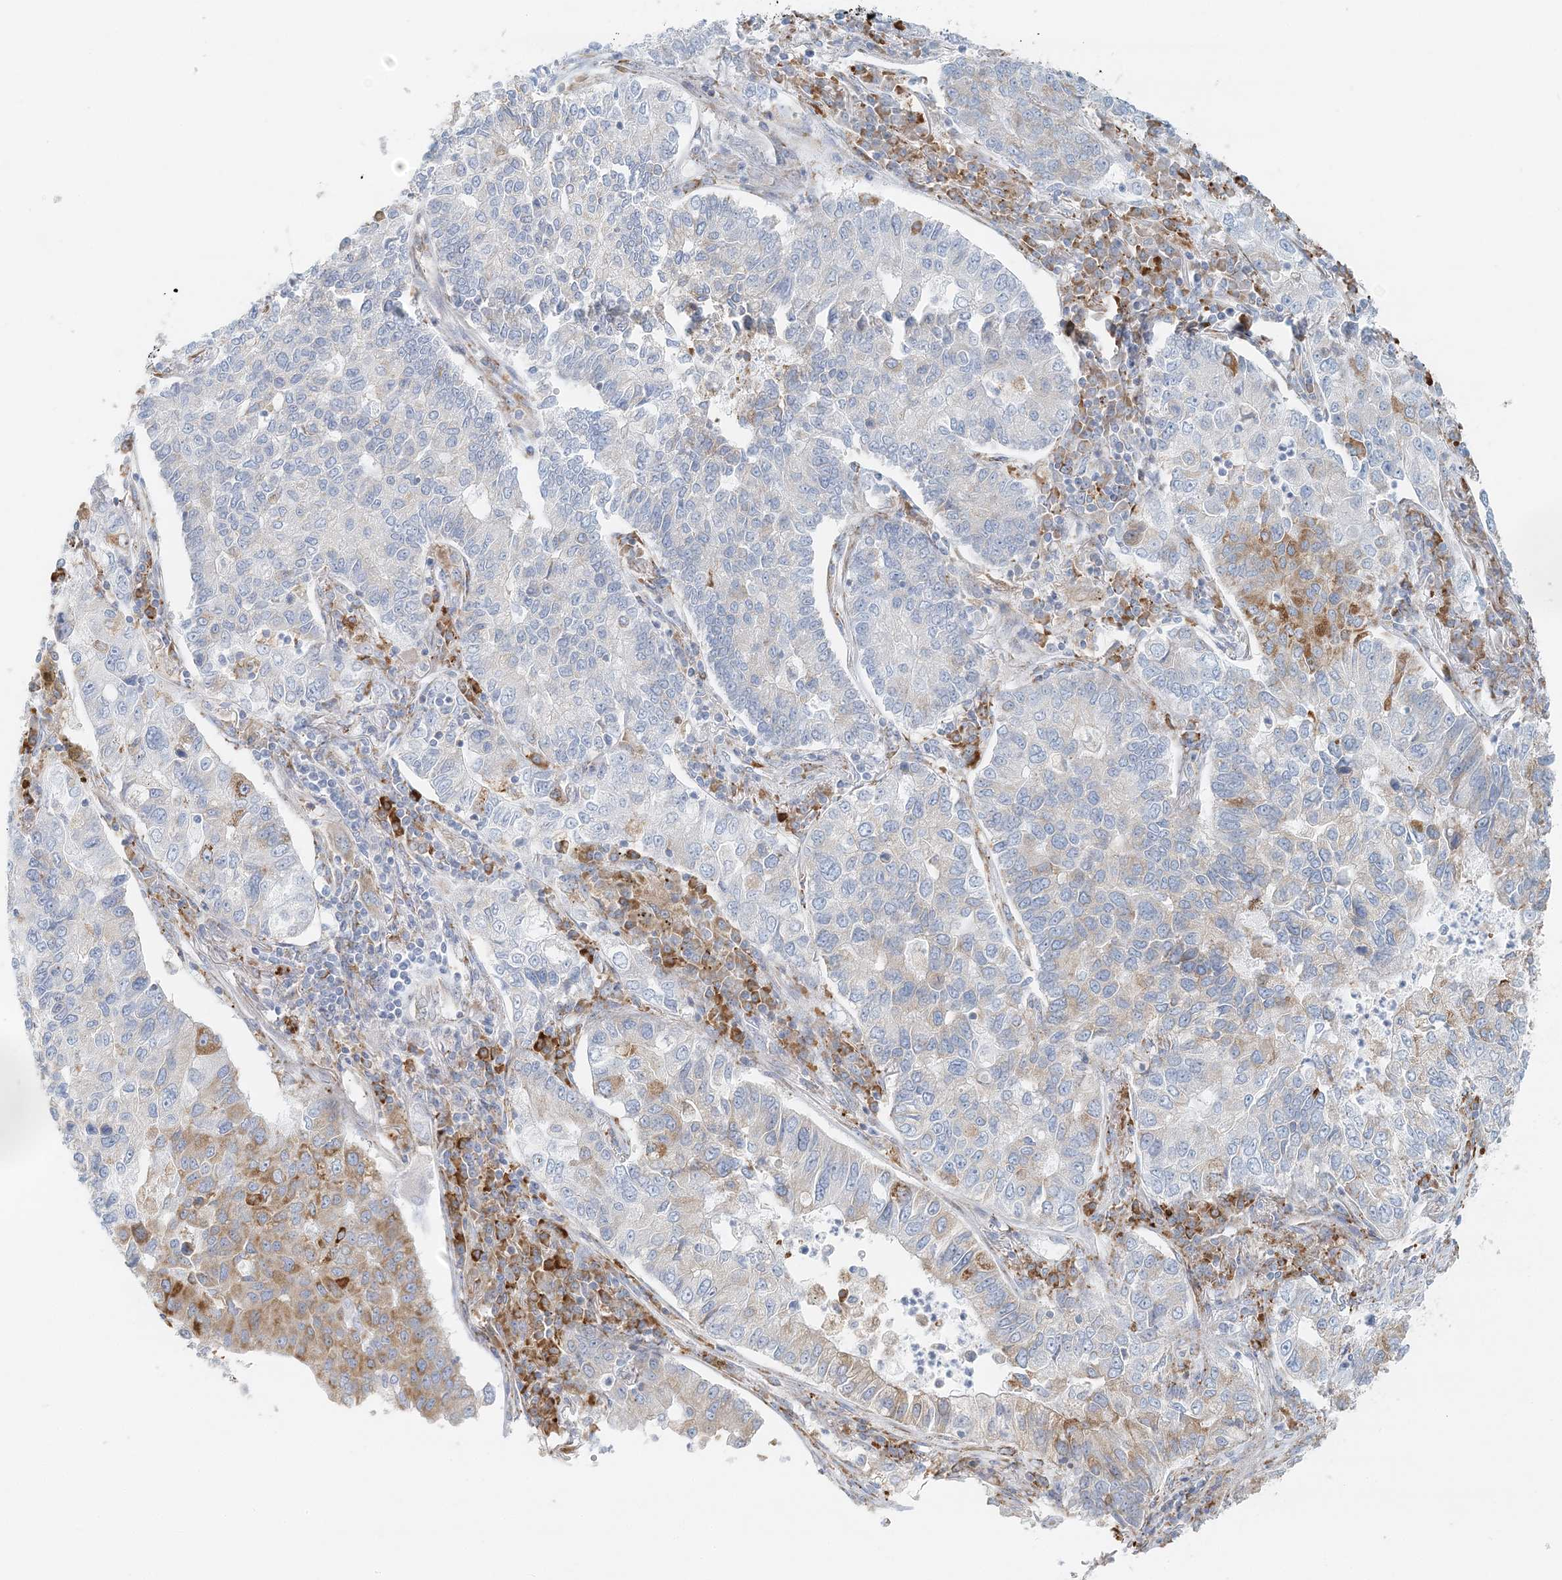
{"staining": {"intensity": "moderate", "quantity": "<25%", "location": "cytoplasmic/membranous"}, "tissue": "lung cancer", "cell_type": "Tumor cells", "image_type": "cancer", "snomed": [{"axis": "morphology", "description": "Adenocarcinoma, NOS"}, {"axis": "topography", "description": "Lung"}], "caption": "This is an image of immunohistochemistry (IHC) staining of lung adenocarcinoma, which shows moderate positivity in the cytoplasmic/membranous of tumor cells.", "gene": "STK11IP", "patient": {"sex": "male", "age": 49}}